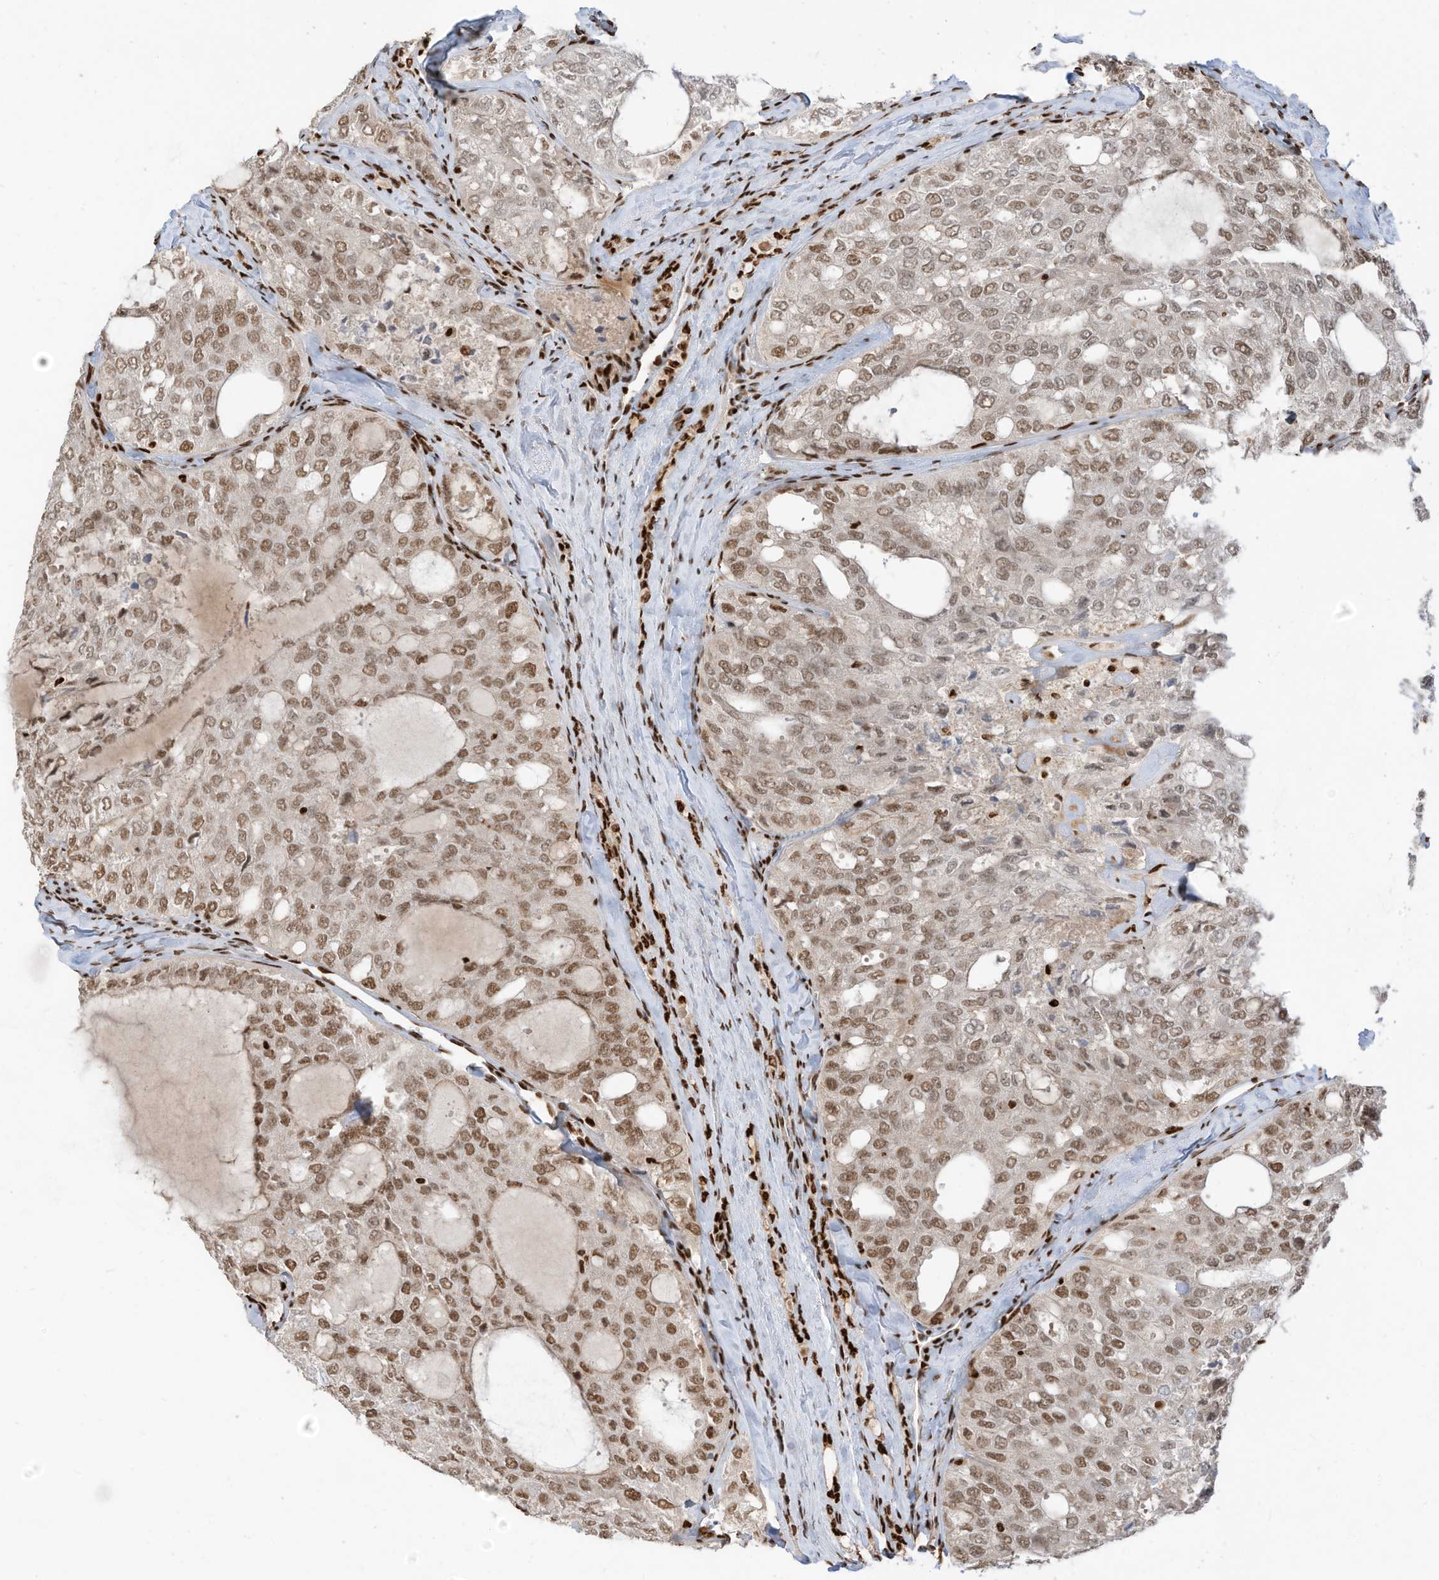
{"staining": {"intensity": "moderate", "quantity": ">75%", "location": "nuclear"}, "tissue": "thyroid cancer", "cell_type": "Tumor cells", "image_type": "cancer", "snomed": [{"axis": "morphology", "description": "Follicular adenoma carcinoma, NOS"}, {"axis": "topography", "description": "Thyroid gland"}], "caption": "Human thyroid cancer stained for a protein (brown) demonstrates moderate nuclear positive positivity in approximately >75% of tumor cells.", "gene": "SAMD15", "patient": {"sex": "male", "age": 75}}